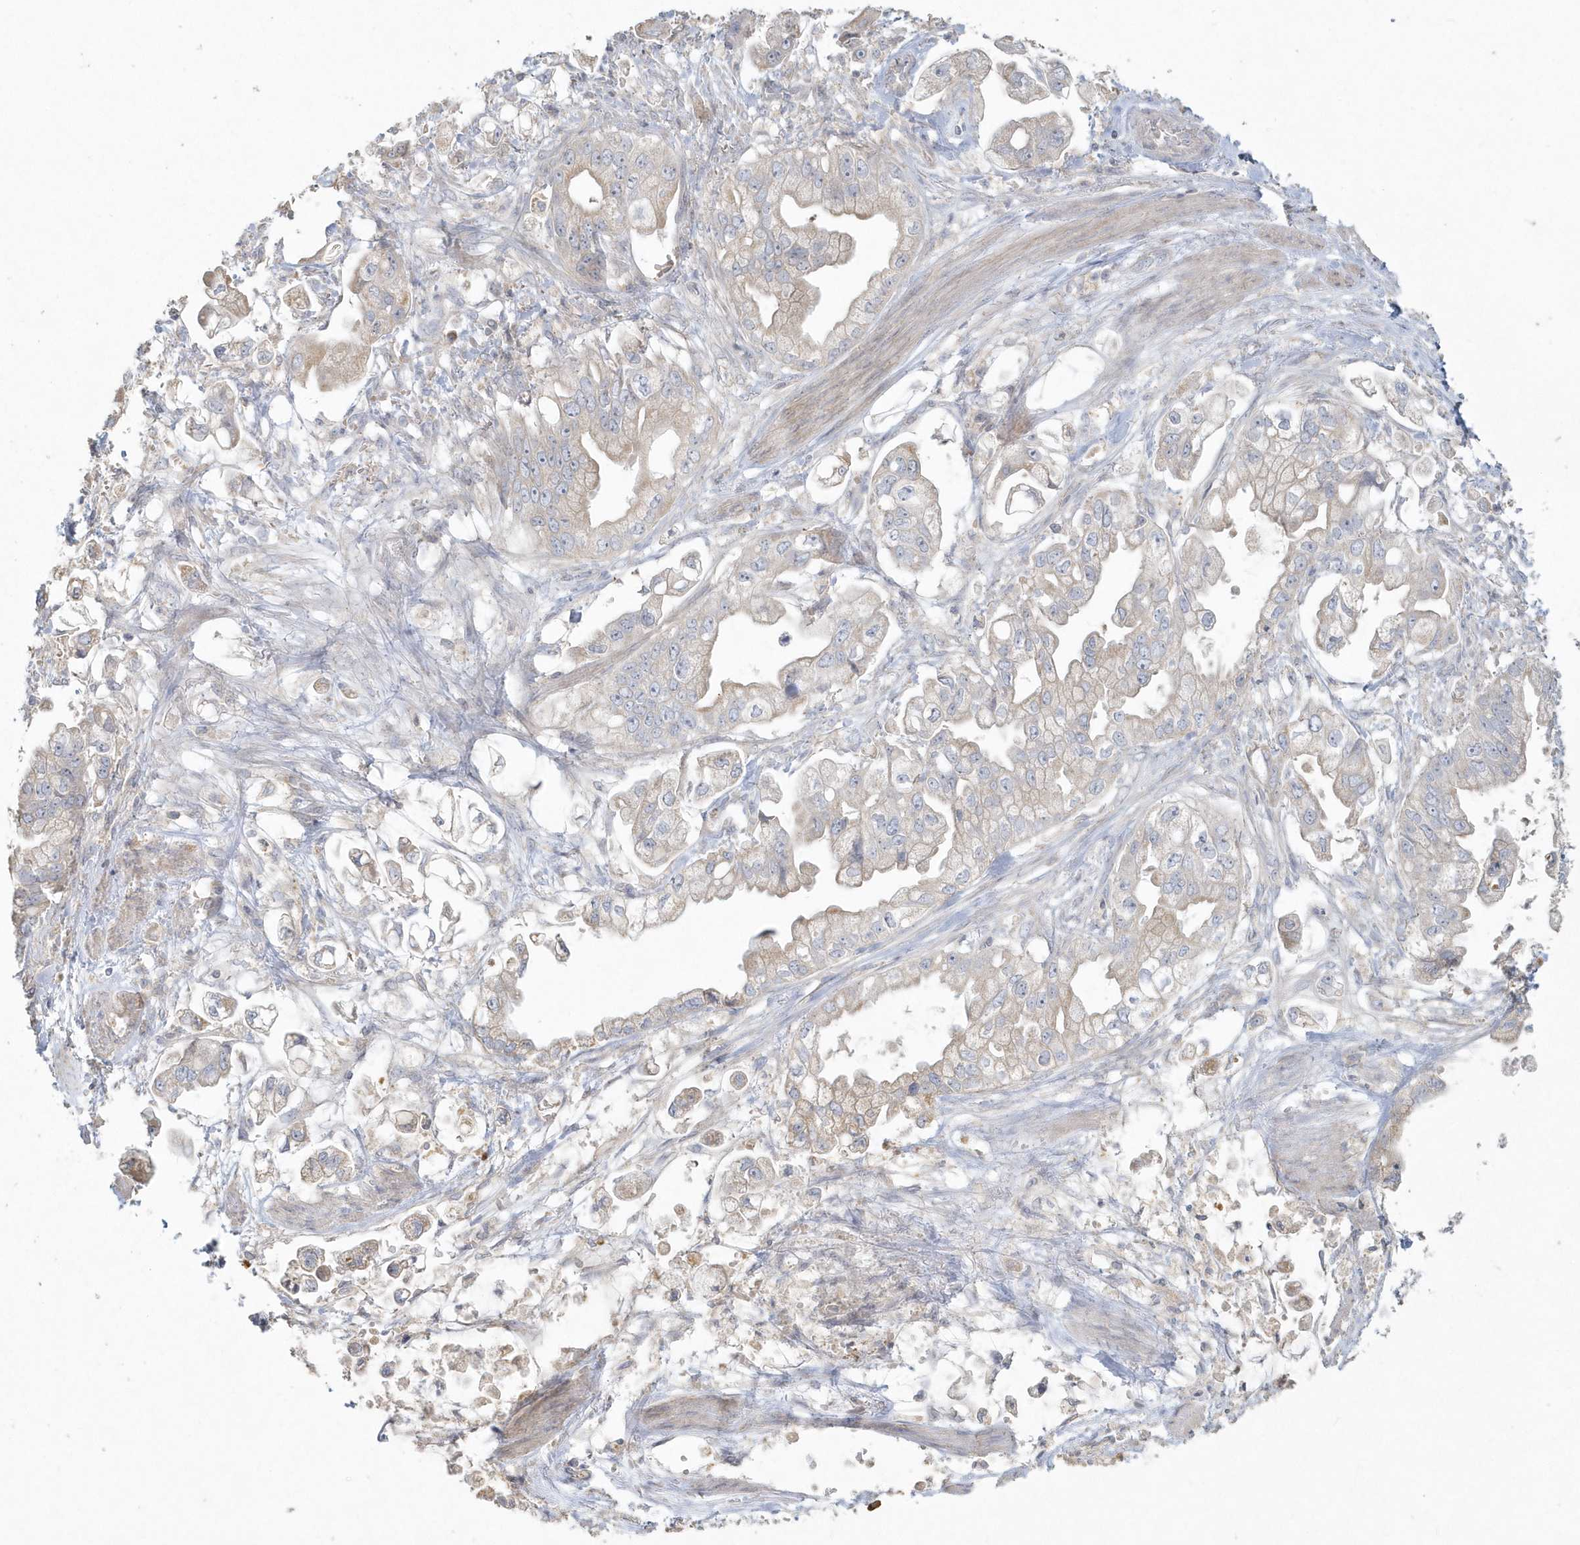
{"staining": {"intensity": "weak", "quantity": "25%-75%", "location": "cytoplasmic/membranous"}, "tissue": "stomach cancer", "cell_type": "Tumor cells", "image_type": "cancer", "snomed": [{"axis": "morphology", "description": "Adenocarcinoma, NOS"}, {"axis": "topography", "description": "Stomach"}], "caption": "Stomach cancer (adenocarcinoma) stained with DAB (3,3'-diaminobenzidine) IHC exhibits low levels of weak cytoplasmic/membranous positivity in approximately 25%-75% of tumor cells.", "gene": "BLTP3A", "patient": {"sex": "male", "age": 62}}